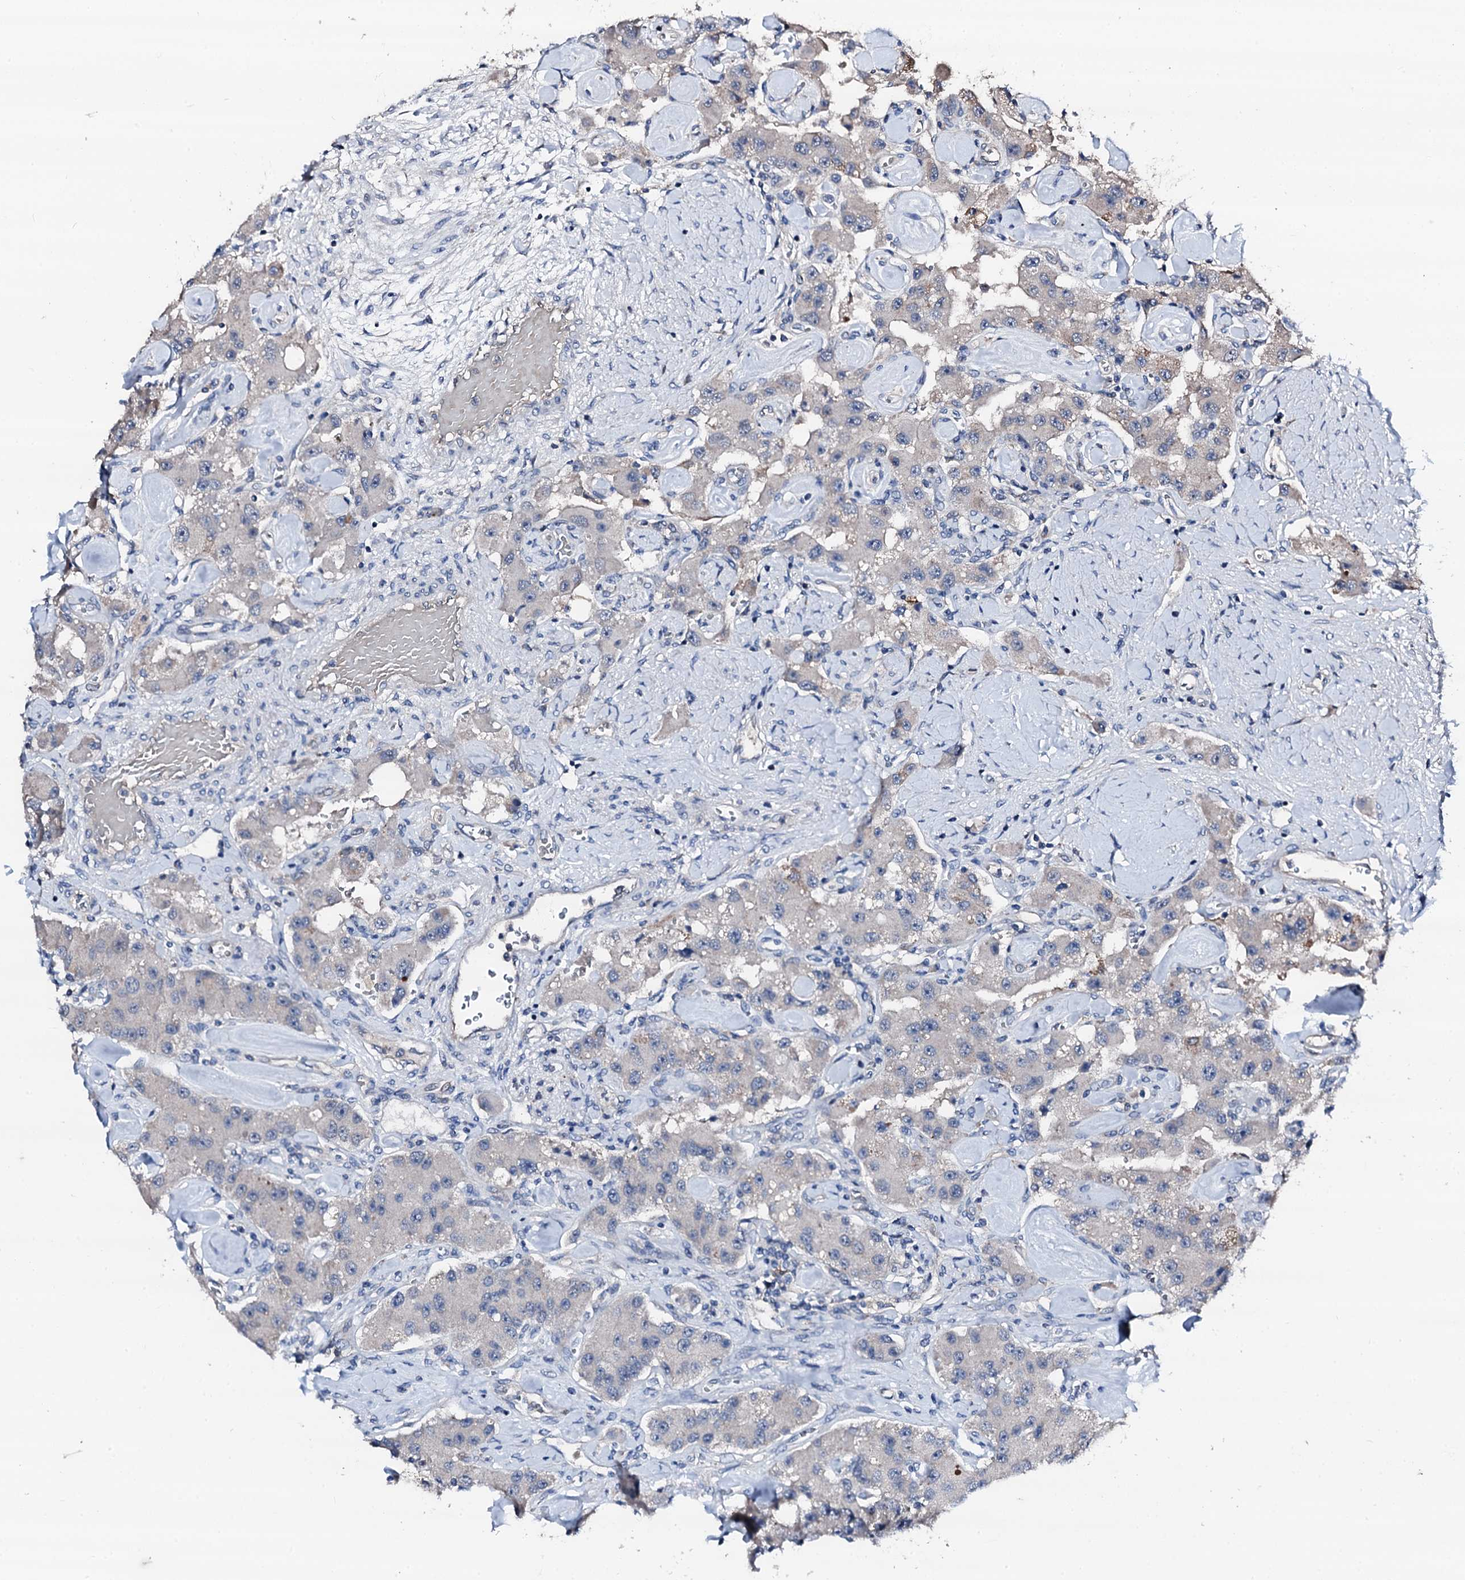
{"staining": {"intensity": "negative", "quantity": "none", "location": "none"}, "tissue": "carcinoid", "cell_type": "Tumor cells", "image_type": "cancer", "snomed": [{"axis": "morphology", "description": "Carcinoid, malignant, NOS"}, {"axis": "topography", "description": "Pancreas"}], "caption": "Immunohistochemistry (IHC) of human carcinoid demonstrates no staining in tumor cells.", "gene": "TRAFD1", "patient": {"sex": "male", "age": 41}}